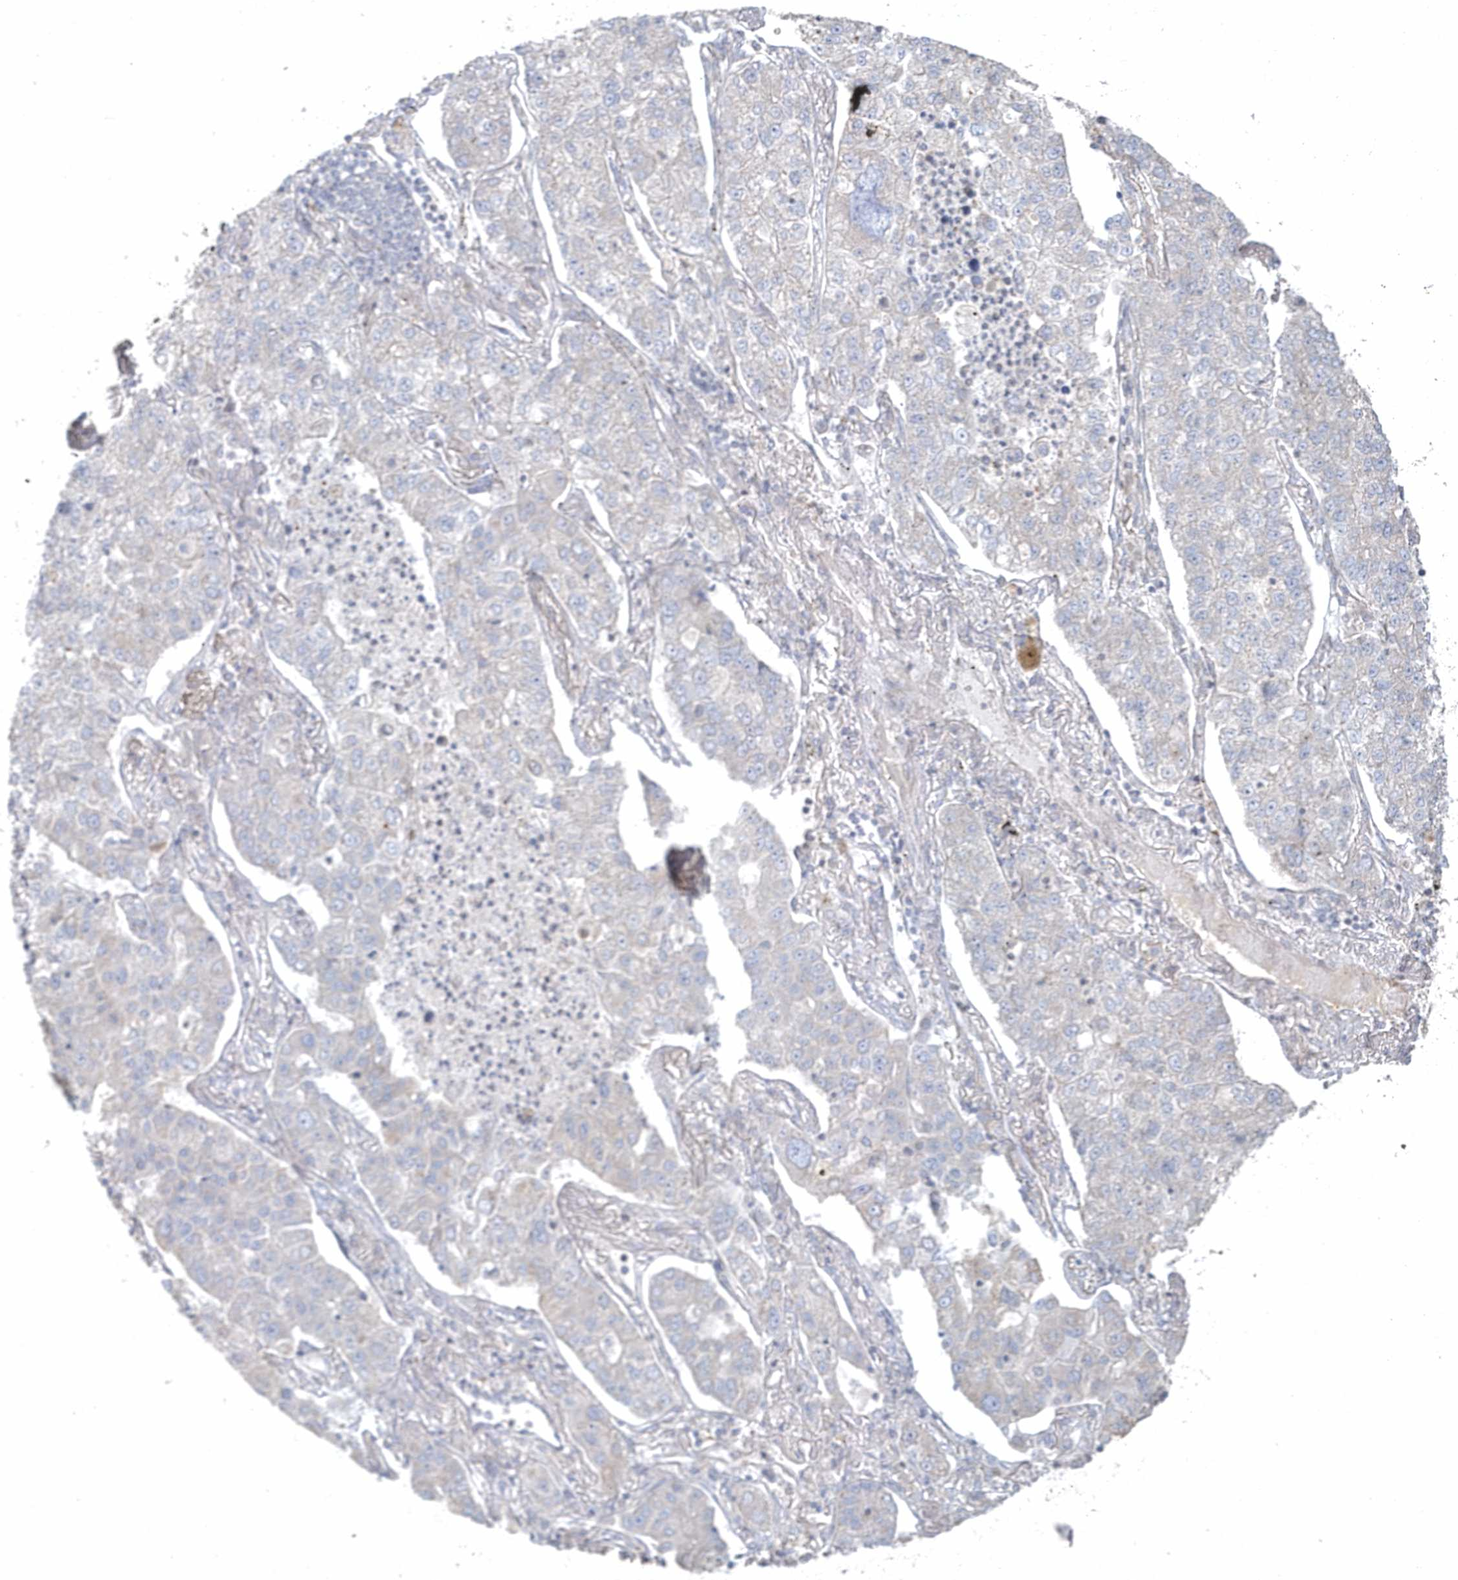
{"staining": {"intensity": "negative", "quantity": "none", "location": "none"}, "tissue": "lung cancer", "cell_type": "Tumor cells", "image_type": "cancer", "snomed": [{"axis": "morphology", "description": "Adenocarcinoma, NOS"}, {"axis": "topography", "description": "Lung"}], "caption": "The immunohistochemistry micrograph has no significant staining in tumor cells of lung cancer tissue. (DAB (3,3'-diaminobenzidine) immunohistochemistry (IHC), high magnification).", "gene": "BLTP3A", "patient": {"sex": "male", "age": 49}}